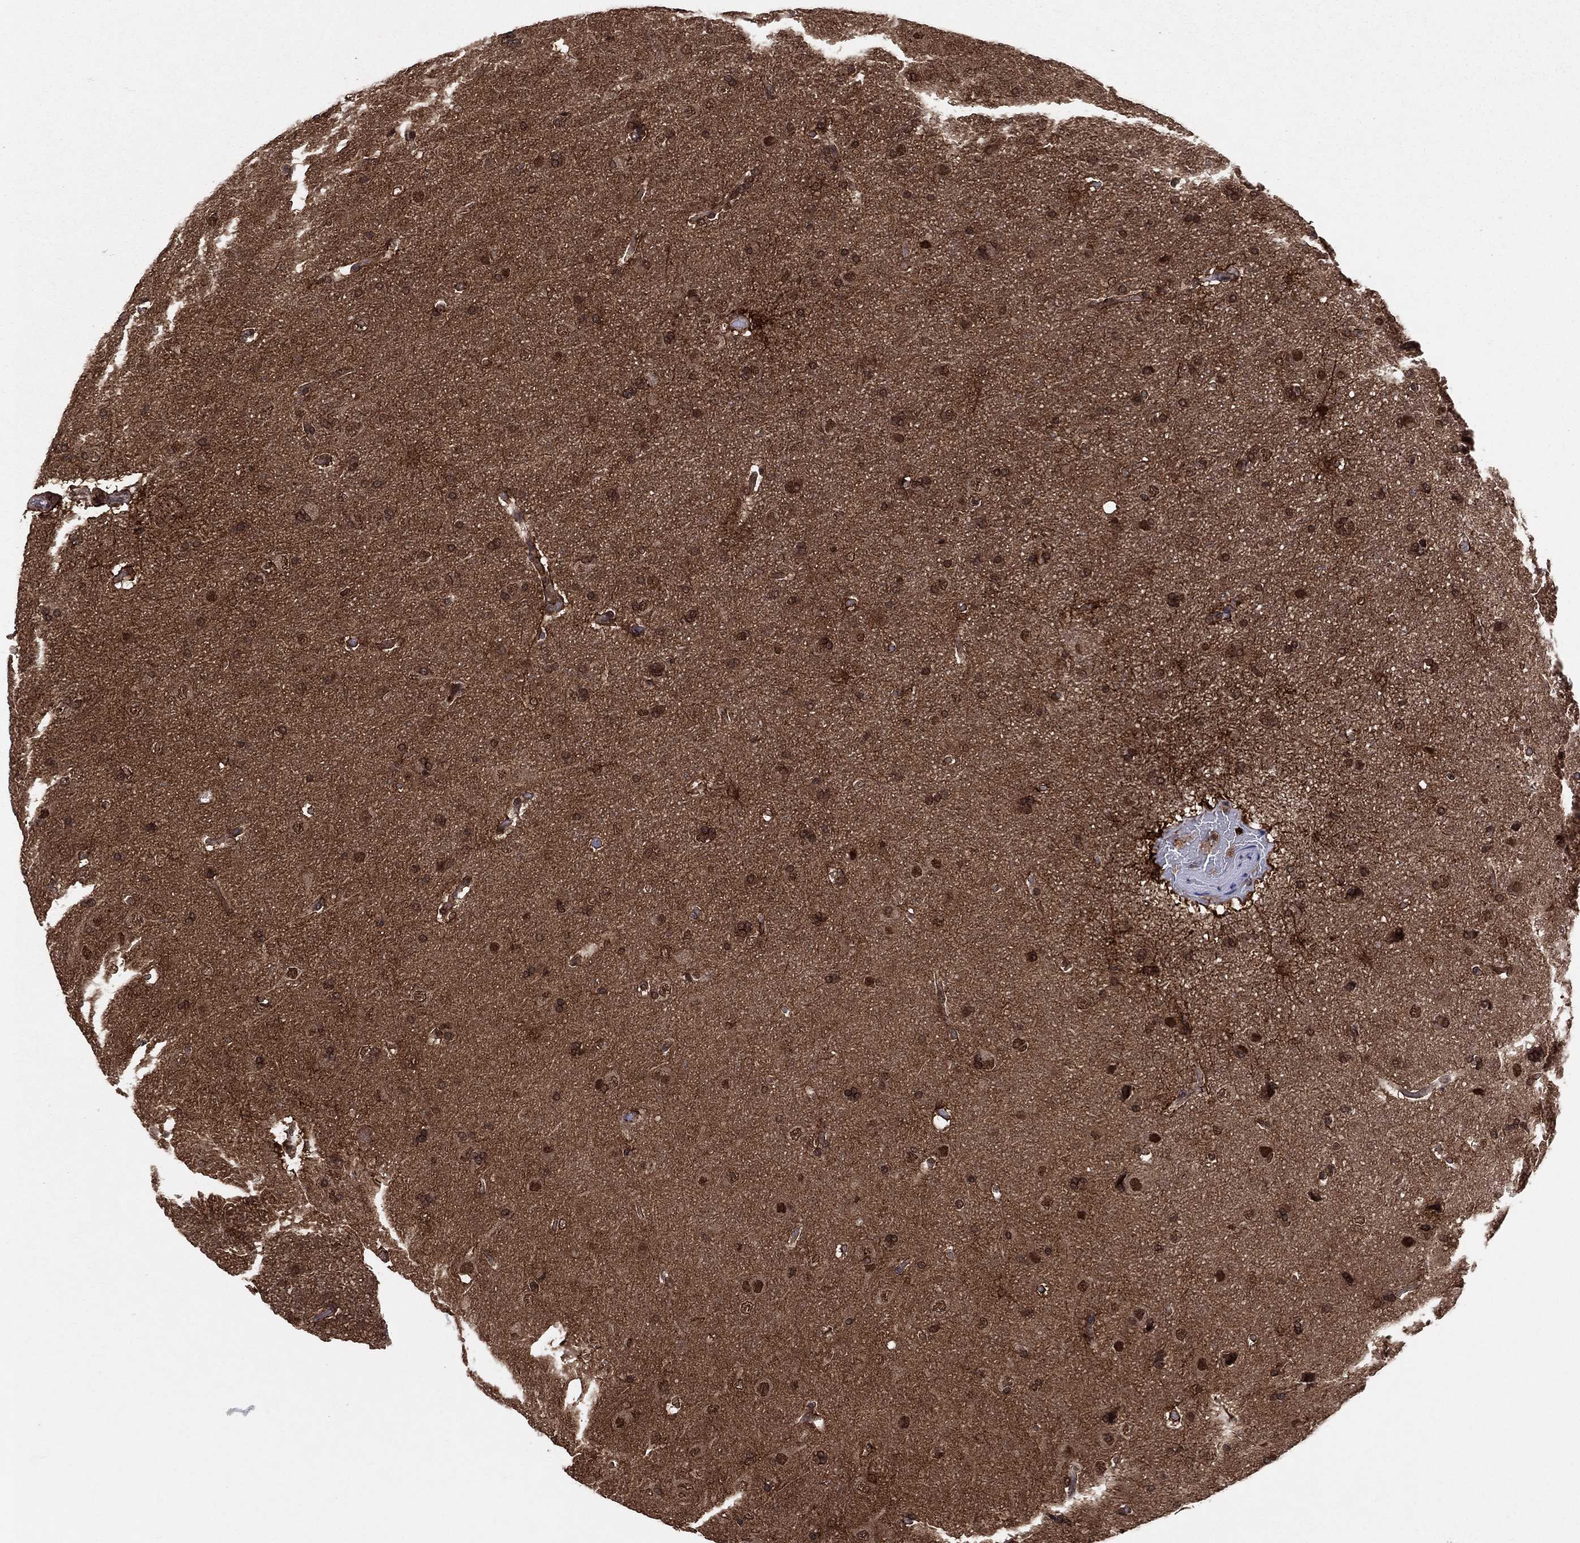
{"staining": {"intensity": "strong", "quantity": "<25%", "location": "nuclear"}, "tissue": "glioma", "cell_type": "Tumor cells", "image_type": "cancer", "snomed": [{"axis": "morphology", "description": "Glioma, malignant, NOS"}, {"axis": "topography", "description": "Cerebral cortex"}], "caption": "This is an image of IHC staining of glioma, which shows strong expression in the nuclear of tumor cells.", "gene": "SSX2IP", "patient": {"sex": "male", "age": 58}}